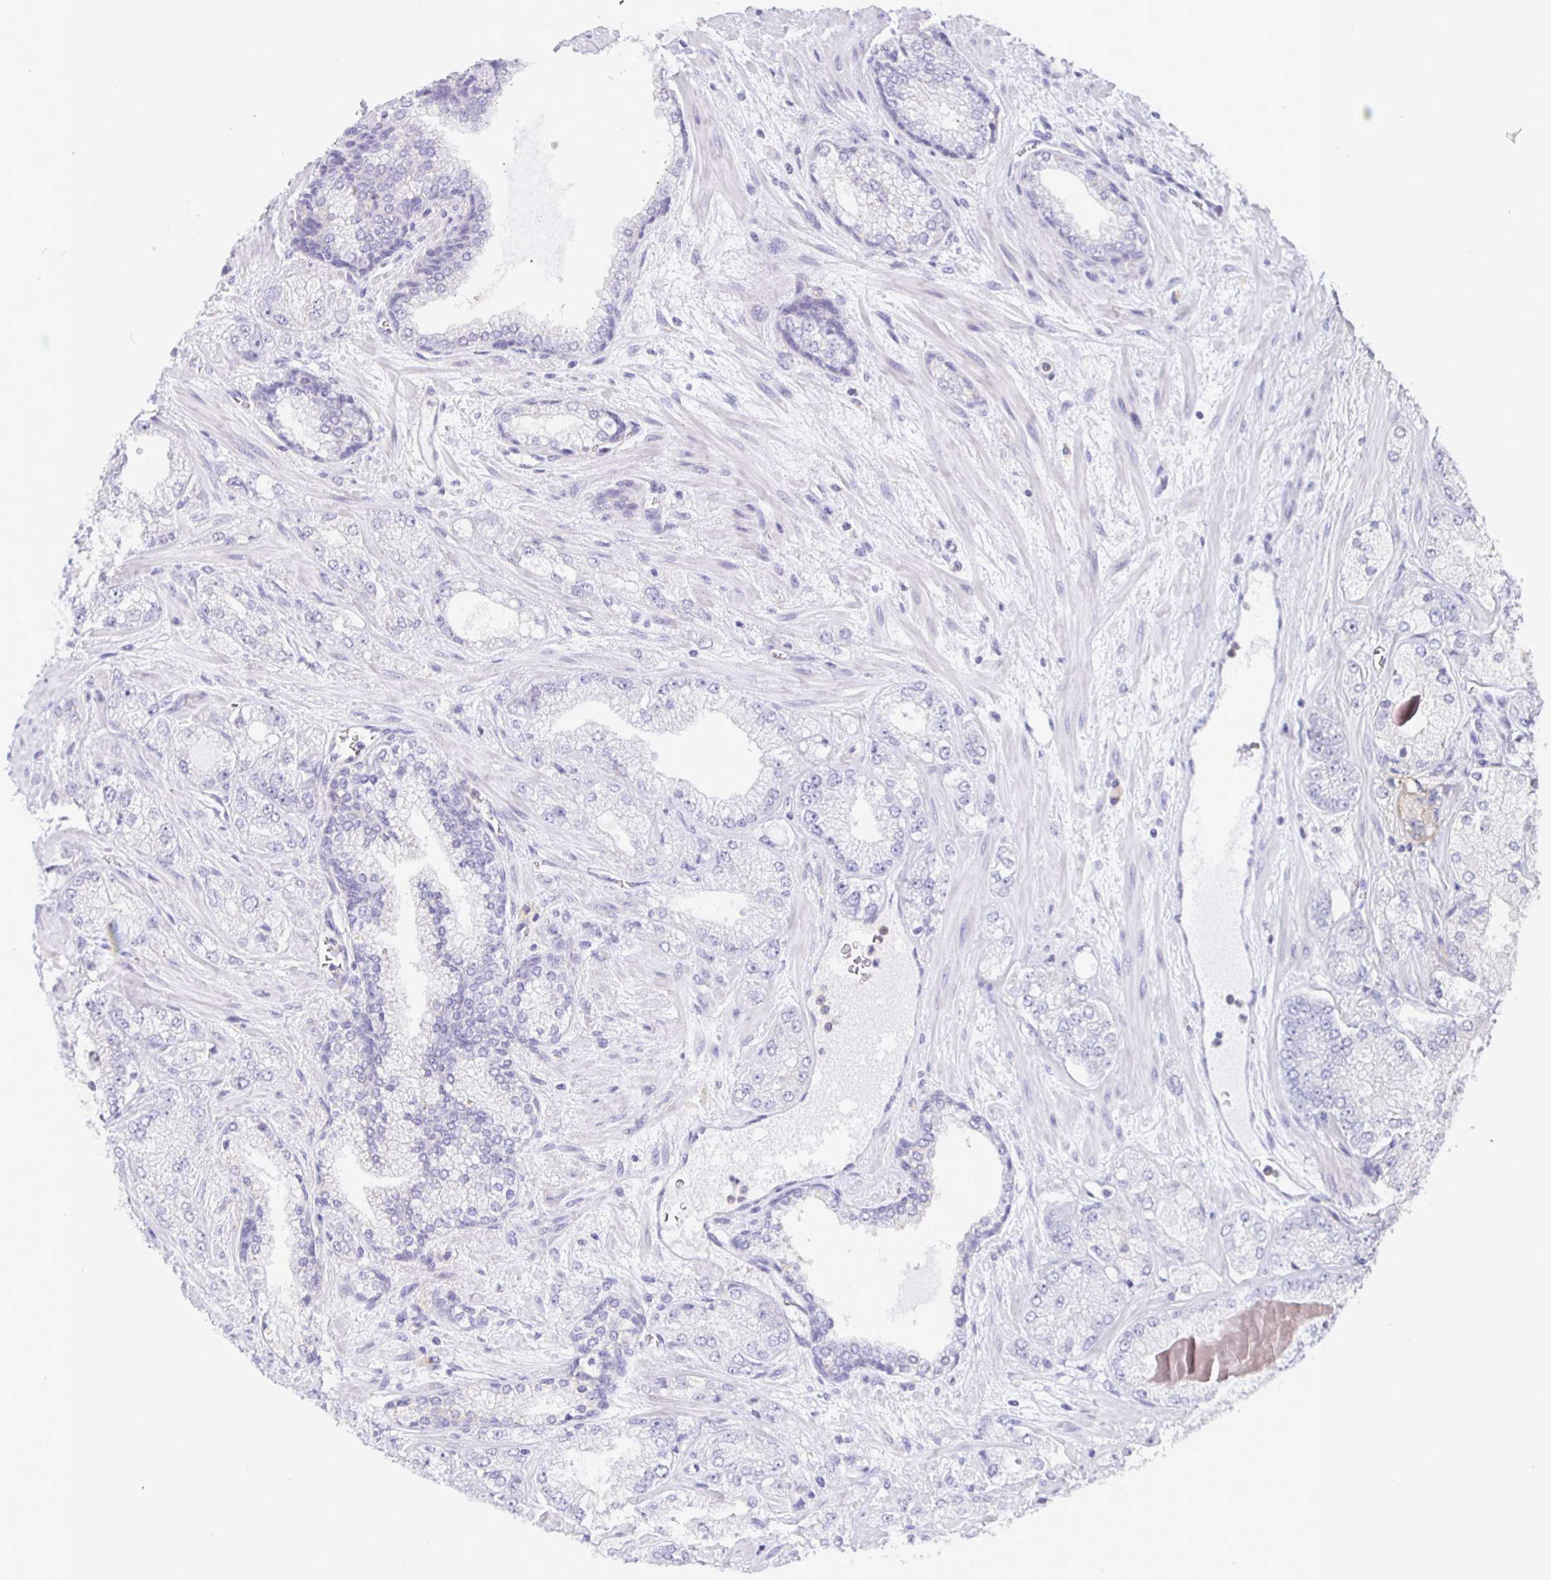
{"staining": {"intensity": "negative", "quantity": "none", "location": "none"}, "tissue": "prostate cancer", "cell_type": "Tumor cells", "image_type": "cancer", "snomed": [{"axis": "morphology", "description": "Normal tissue, NOS"}, {"axis": "morphology", "description": "Adenocarcinoma, High grade"}, {"axis": "topography", "description": "Prostate"}, {"axis": "topography", "description": "Peripheral nerve tissue"}], "caption": "Immunohistochemistry (IHC) photomicrograph of neoplastic tissue: human high-grade adenocarcinoma (prostate) stained with DAB demonstrates no significant protein expression in tumor cells. (Brightfield microscopy of DAB immunohistochemistry at high magnification).", "gene": "SIRPA", "patient": {"sex": "male", "age": 68}}